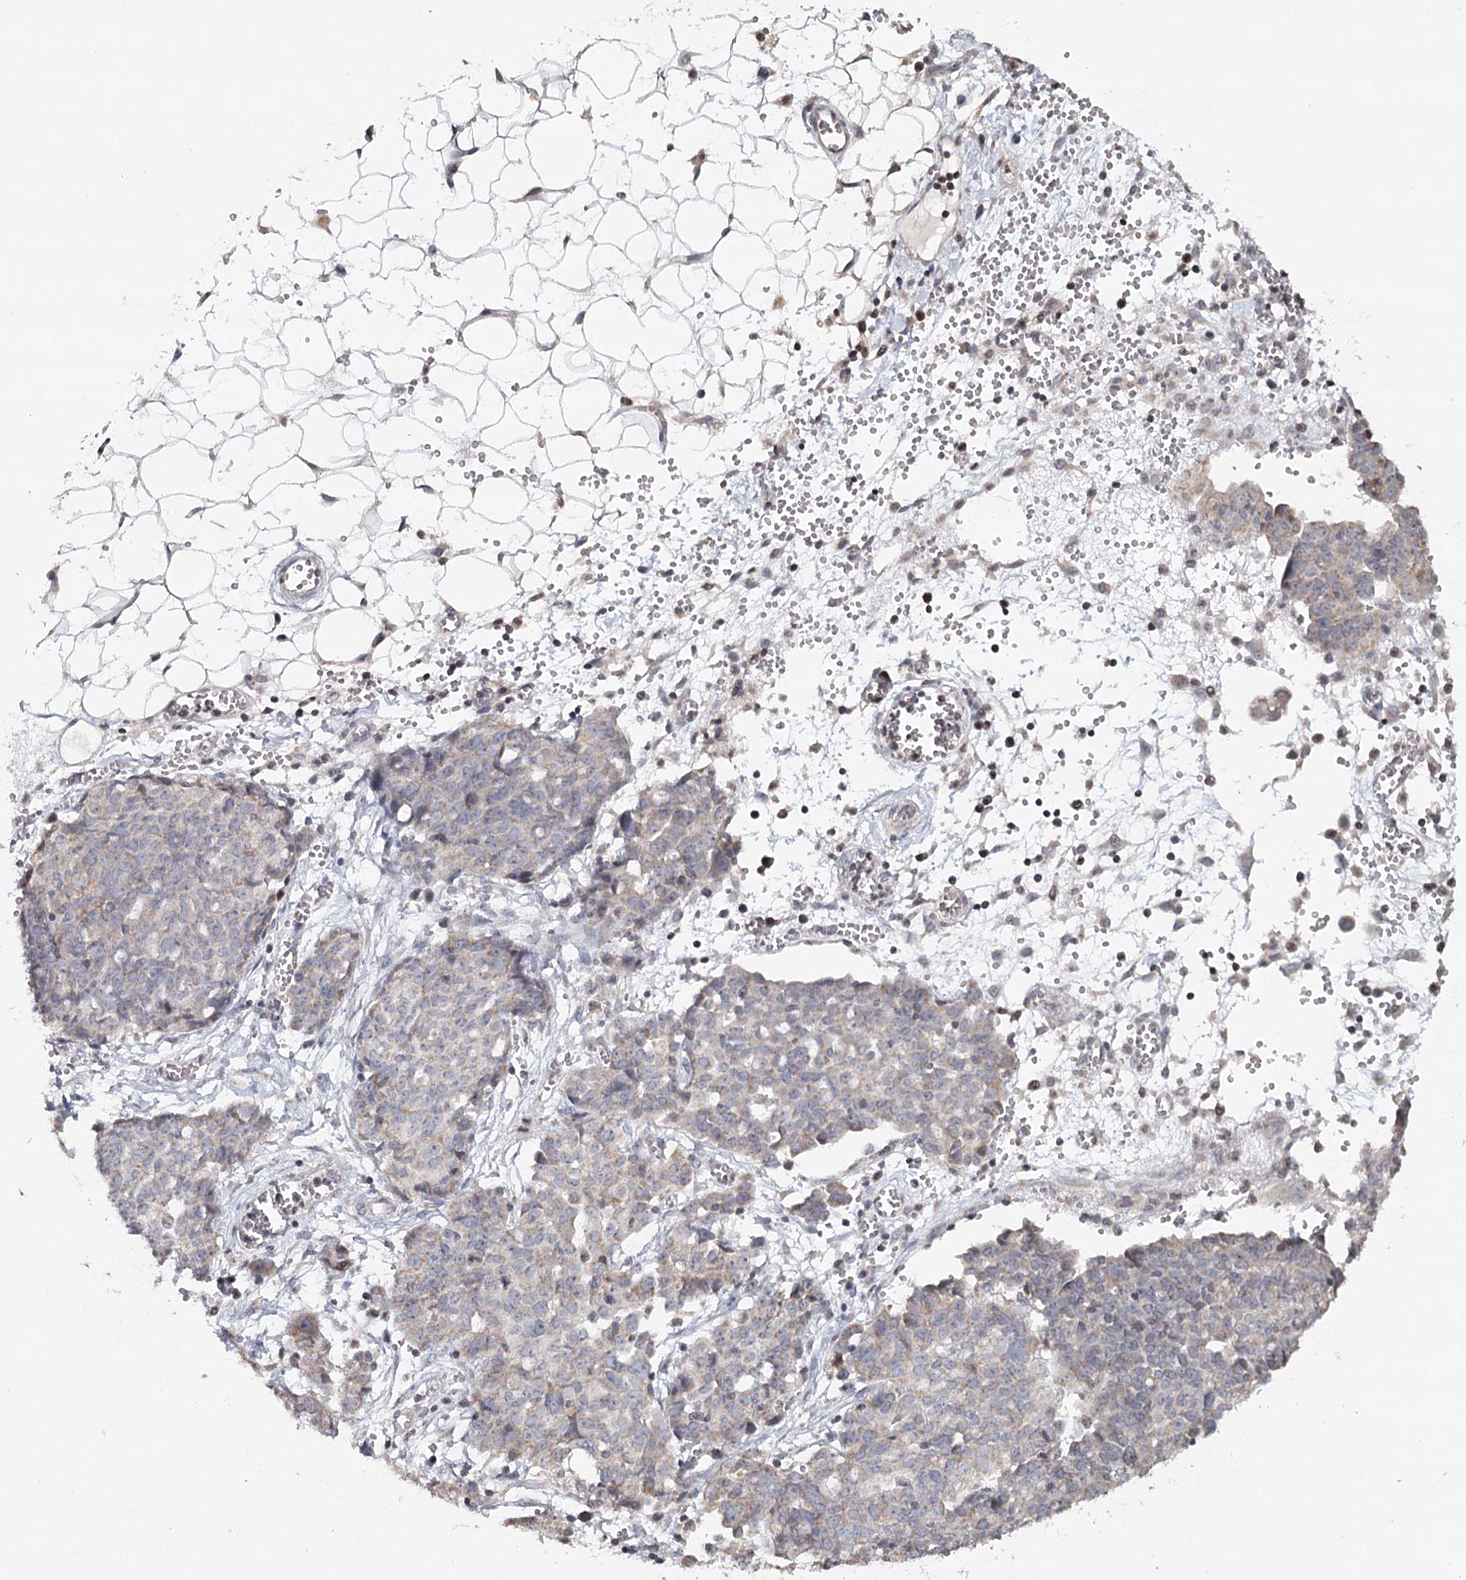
{"staining": {"intensity": "weak", "quantity": "25%-75%", "location": "cytoplasmic/membranous"}, "tissue": "ovarian cancer", "cell_type": "Tumor cells", "image_type": "cancer", "snomed": [{"axis": "morphology", "description": "Cystadenocarcinoma, serous, NOS"}, {"axis": "topography", "description": "Soft tissue"}, {"axis": "topography", "description": "Ovary"}], "caption": "This histopathology image reveals immunohistochemistry staining of serous cystadenocarcinoma (ovarian), with low weak cytoplasmic/membranous positivity in about 25%-75% of tumor cells.", "gene": "ICOS", "patient": {"sex": "female", "age": 57}}